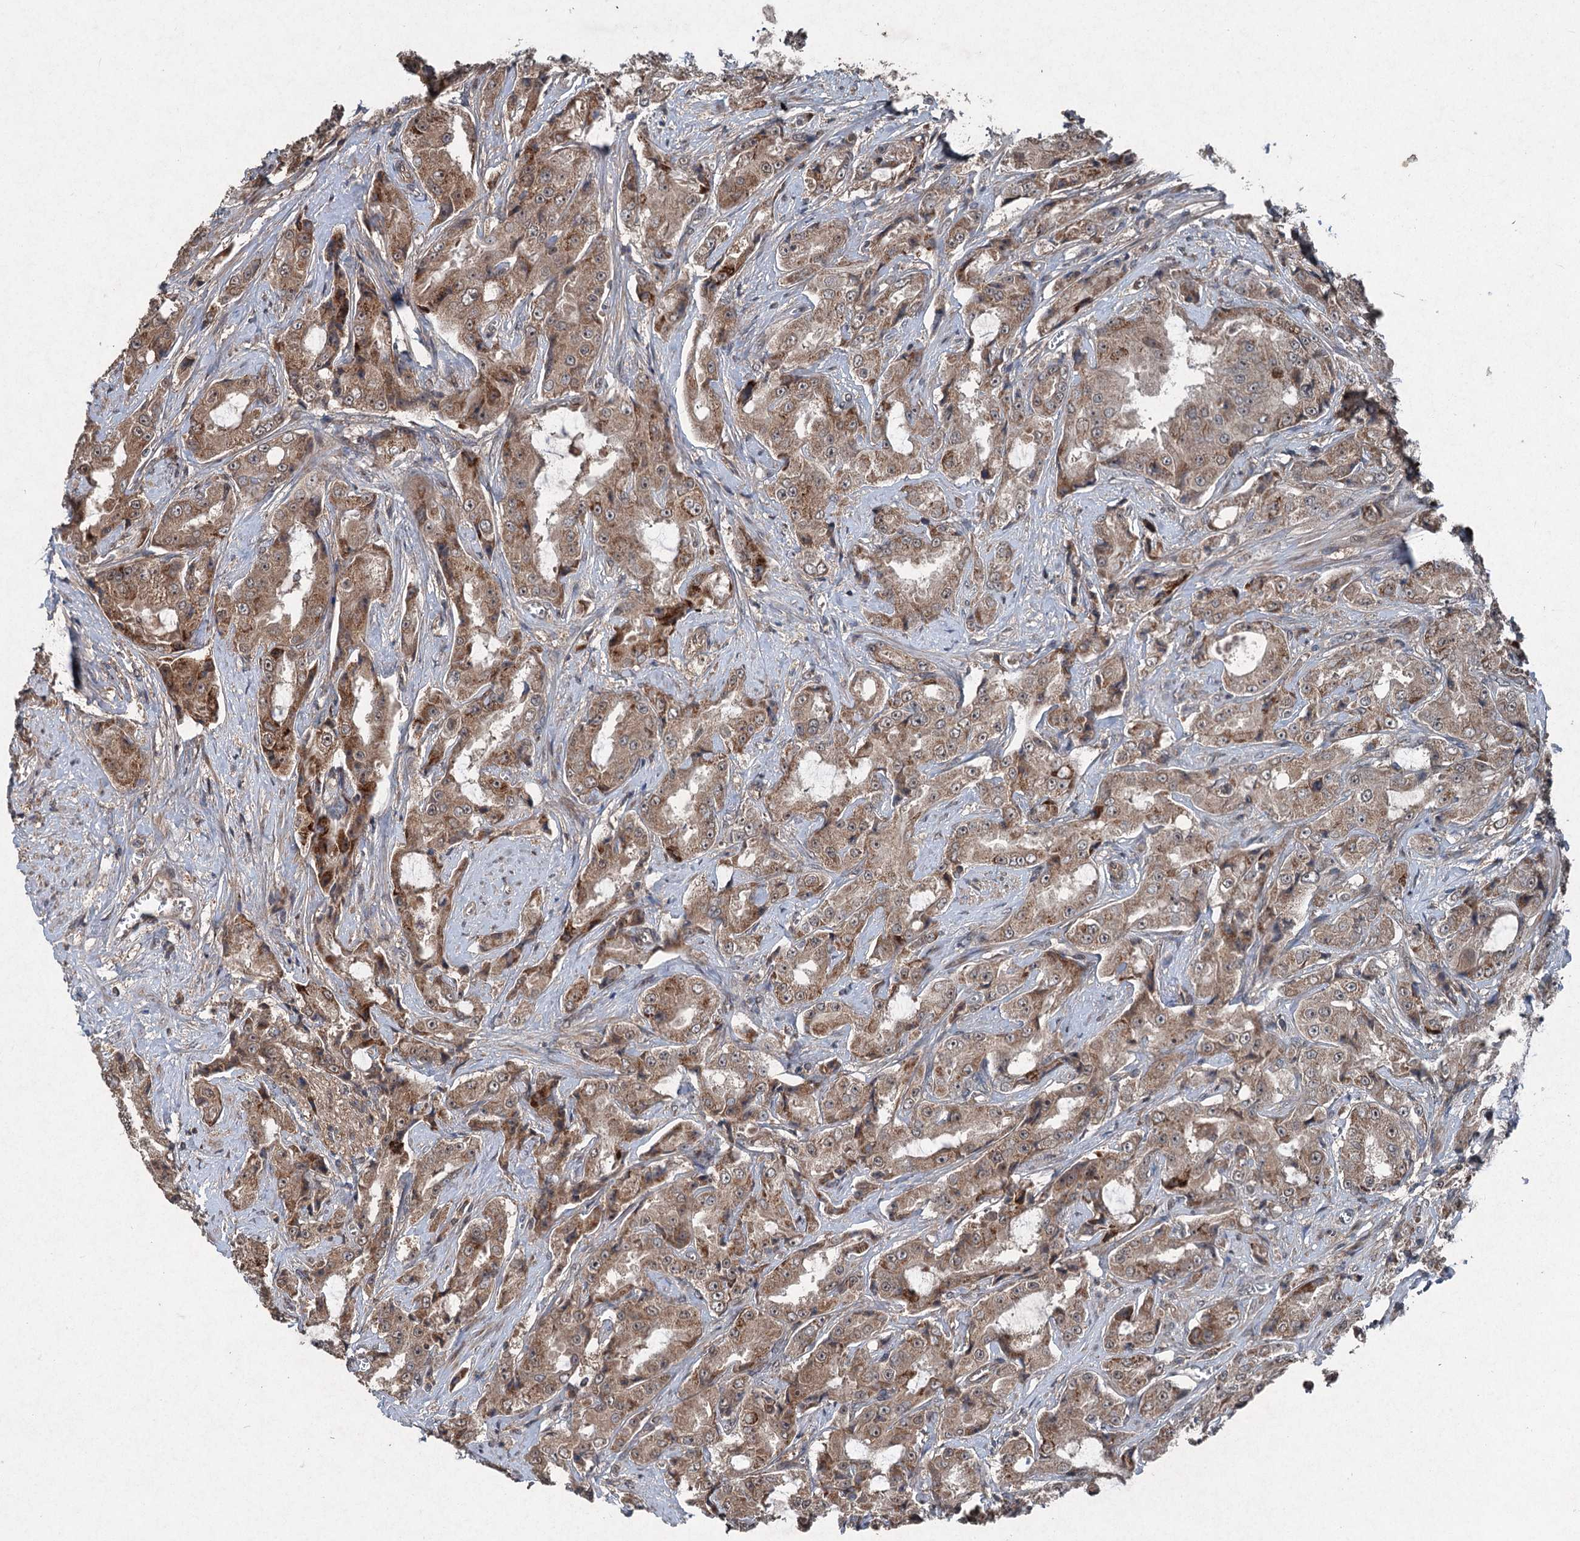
{"staining": {"intensity": "moderate", "quantity": ">75%", "location": "cytoplasmic/membranous"}, "tissue": "prostate cancer", "cell_type": "Tumor cells", "image_type": "cancer", "snomed": [{"axis": "morphology", "description": "Adenocarcinoma, High grade"}, {"axis": "topography", "description": "Prostate"}], "caption": "A micrograph of human adenocarcinoma (high-grade) (prostate) stained for a protein shows moderate cytoplasmic/membranous brown staining in tumor cells.", "gene": "ALAS1", "patient": {"sex": "male", "age": 73}}